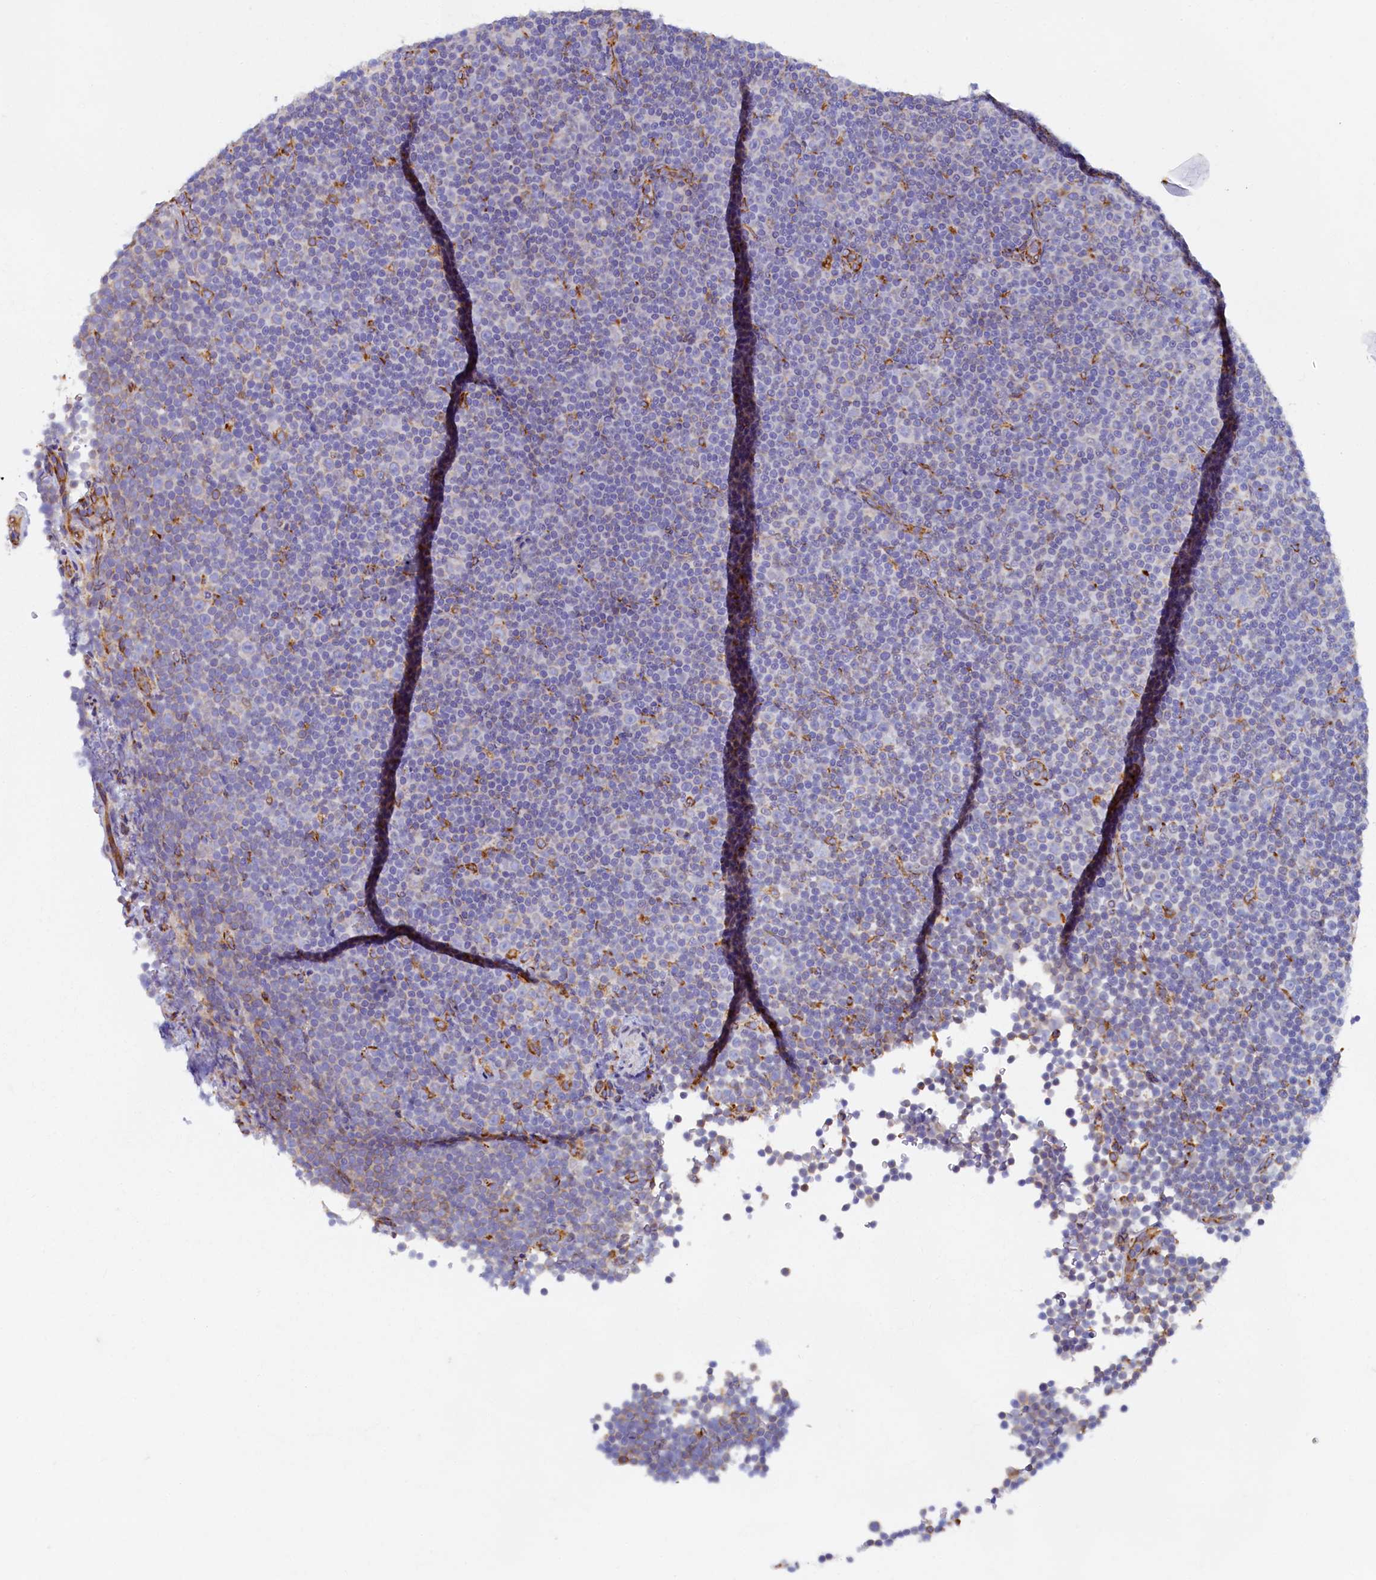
{"staining": {"intensity": "negative", "quantity": "none", "location": "none"}, "tissue": "lymphoma", "cell_type": "Tumor cells", "image_type": "cancer", "snomed": [{"axis": "morphology", "description": "Malignant lymphoma, non-Hodgkin's type, Low grade"}, {"axis": "topography", "description": "Lymph node"}], "caption": "The image demonstrates no staining of tumor cells in lymphoma. (DAB (3,3'-diaminobenzidine) IHC, high magnification).", "gene": "TMEM18", "patient": {"sex": "female", "age": 67}}